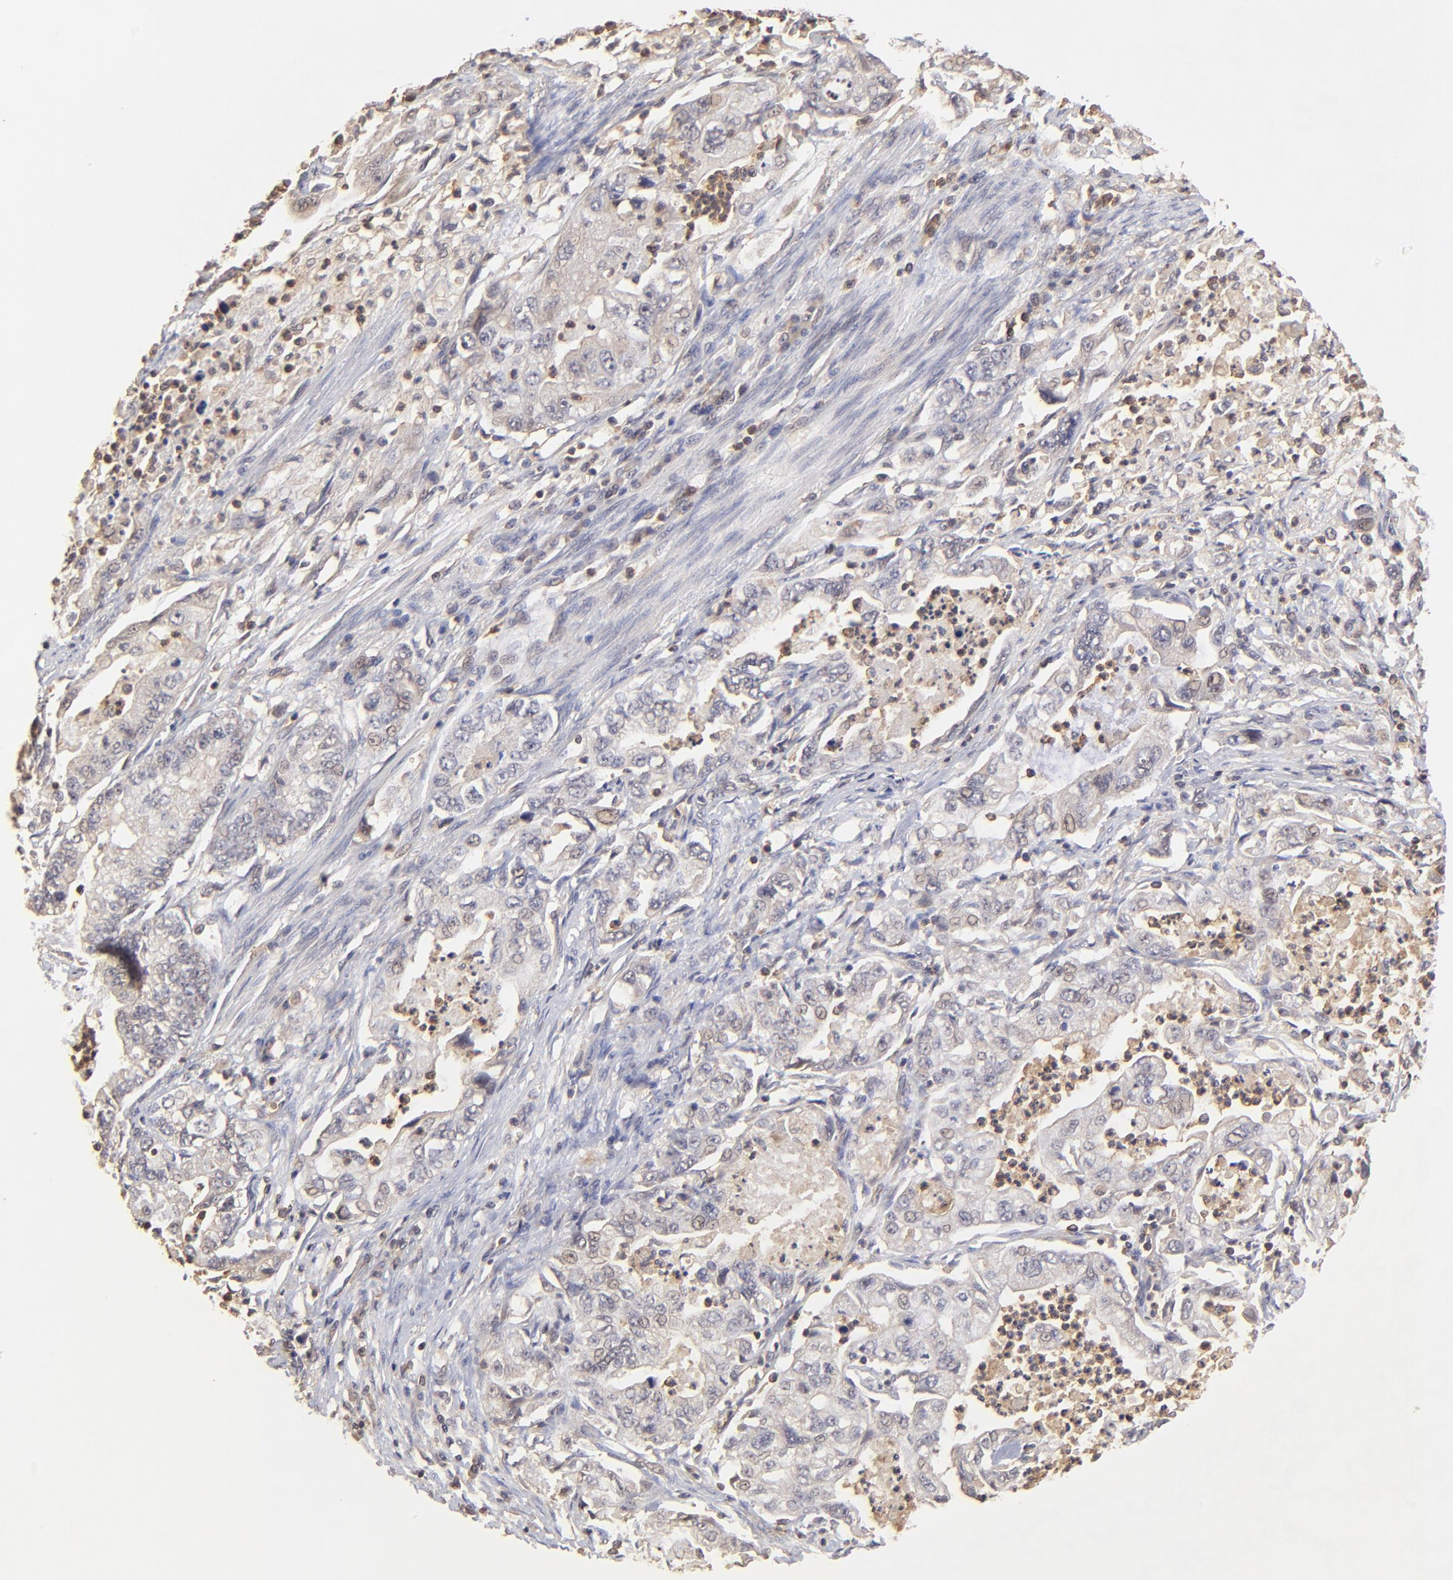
{"staining": {"intensity": "weak", "quantity": "25%-75%", "location": "cytoplasmic/membranous"}, "tissue": "stomach cancer", "cell_type": "Tumor cells", "image_type": "cancer", "snomed": [{"axis": "morphology", "description": "Adenocarcinoma, NOS"}, {"axis": "topography", "description": "Pancreas"}, {"axis": "topography", "description": "Stomach, upper"}], "caption": "Protein staining of stomach cancer (adenocarcinoma) tissue reveals weak cytoplasmic/membranous expression in about 25%-75% of tumor cells.", "gene": "STON2", "patient": {"sex": "male", "age": 77}}